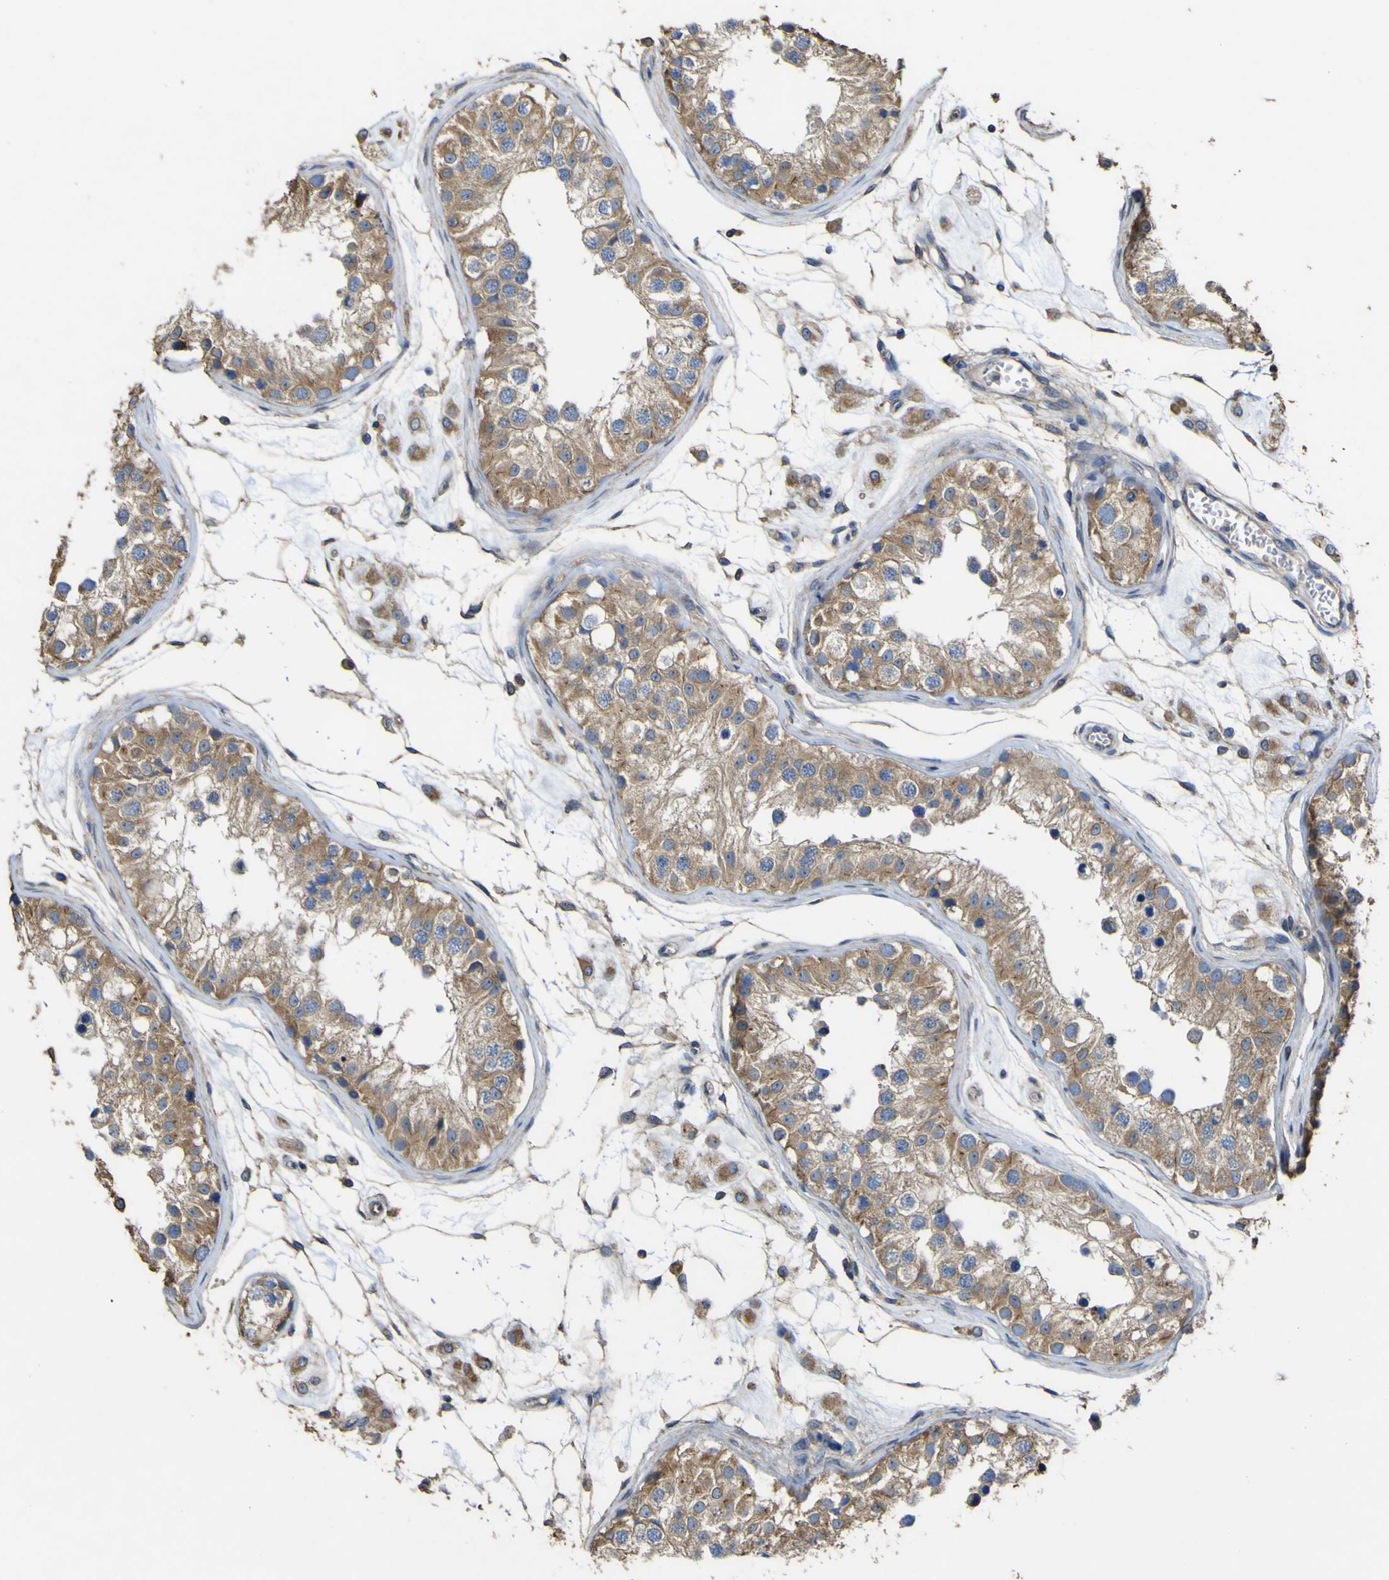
{"staining": {"intensity": "moderate", "quantity": ">75%", "location": "cytoplasmic/membranous"}, "tissue": "testis", "cell_type": "Cells in seminiferous ducts", "image_type": "normal", "snomed": [{"axis": "morphology", "description": "Normal tissue, NOS"}, {"axis": "morphology", "description": "Adenocarcinoma, metastatic, NOS"}, {"axis": "topography", "description": "Testis"}], "caption": "Immunohistochemical staining of unremarkable human testis demonstrates >75% levels of moderate cytoplasmic/membranous protein positivity in about >75% of cells in seminiferous ducts. The staining is performed using DAB brown chromogen to label protein expression. The nuclei are counter-stained blue using hematoxylin.", "gene": "TNFSF15", "patient": {"sex": "male", "age": 26}}